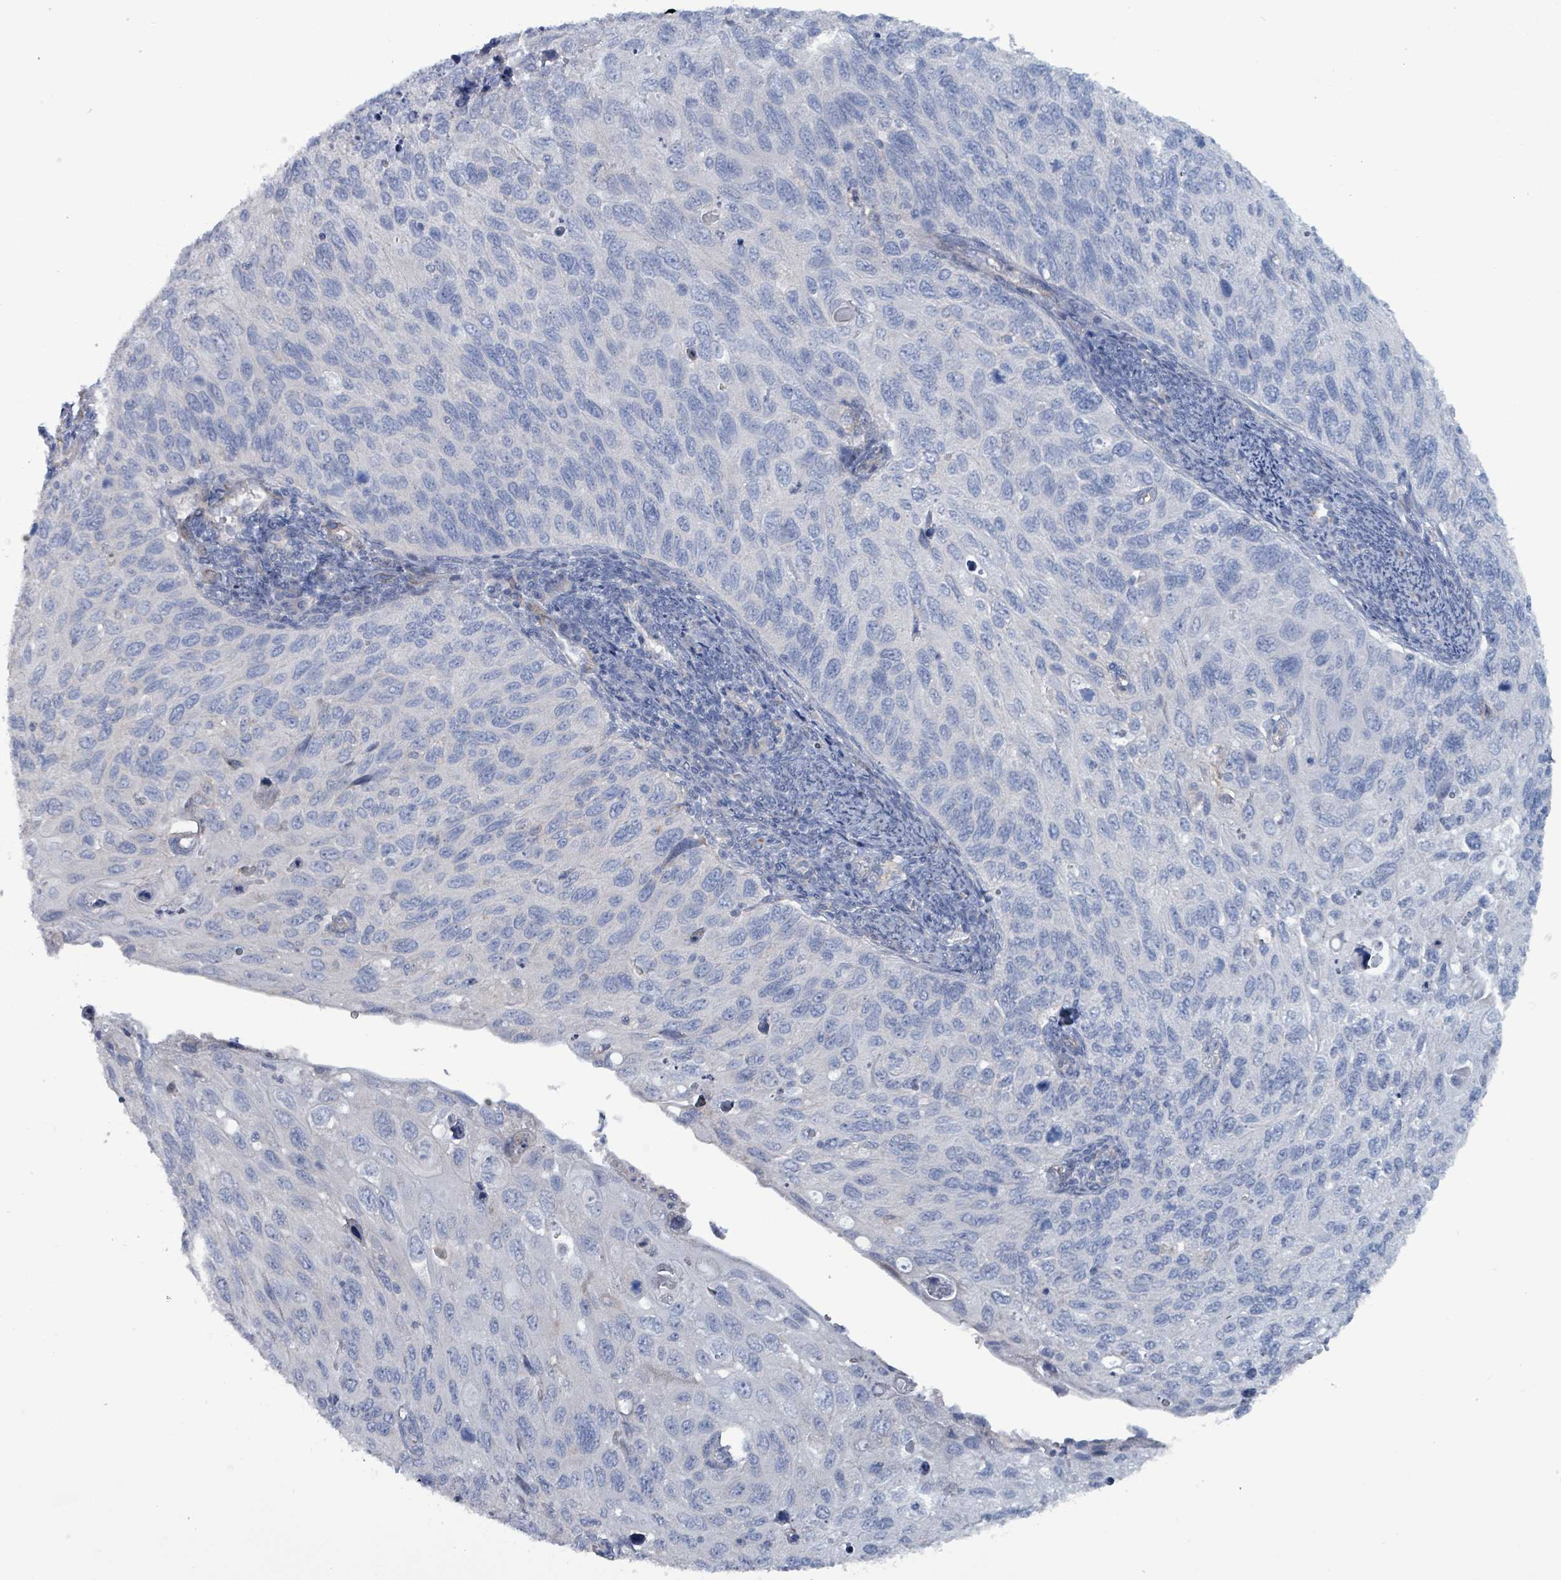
{"staining": {"intensity": "negative", "quantity": "none", "location": "none"}, "tissue": "cervical cancer", "cell_type": "Tumor cells", "image_type": "cancer", "snomed": [{"axis": "morphology", "description": "Squamous cell carcinoma, NOS"}, {"axis": "topography", "description": "Cervix"}], "caption": "DAB immunohistochemical staining of human cervical cancer displays no significant staining in tumor cells.", "gene": "TAAR5", "patient": {"sex": "female", "age": 70}}